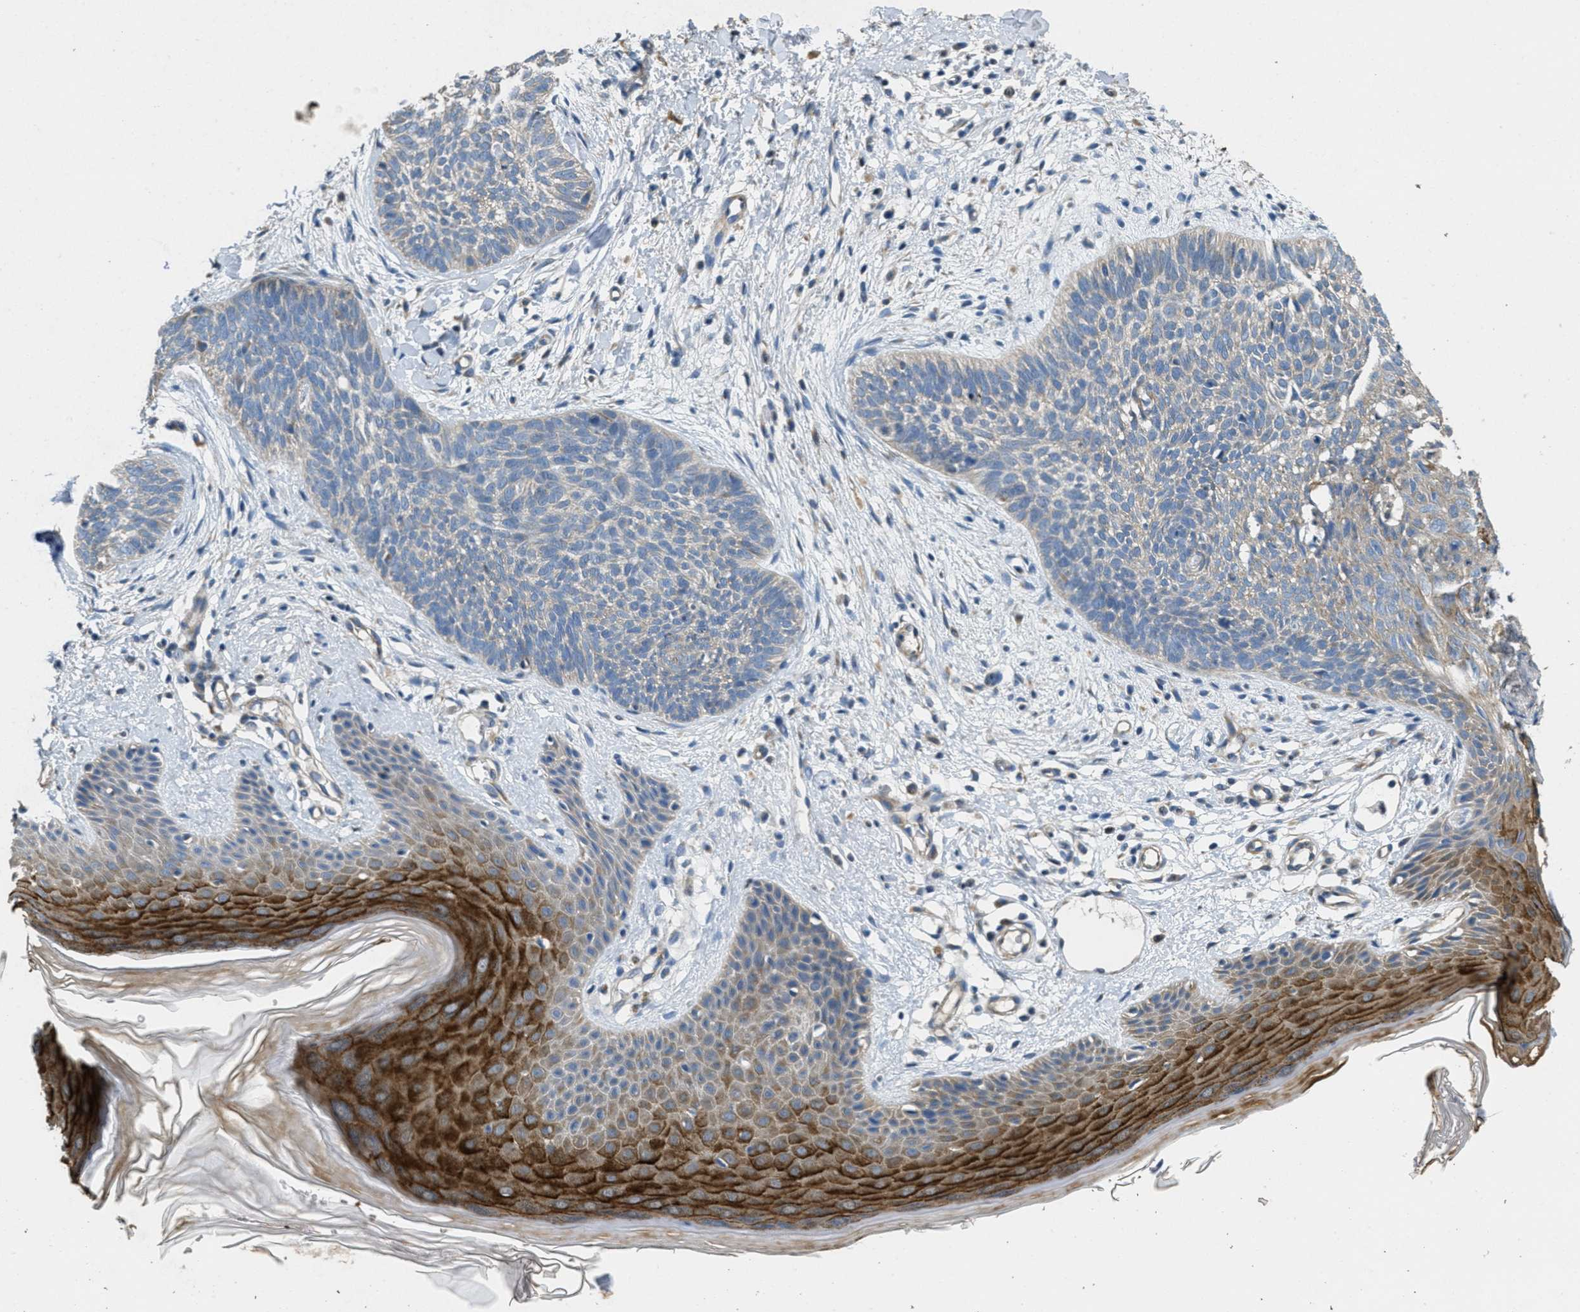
{"staining": {"intensity": "weak", "quantity": "<25%", "location": "cytoplasmic/membranous"}, "tissue": "skin cancer", "cell_type": "Tumor cells", "image_type": "cancer", "snomed": [{"axis": "morphology", "description": "Basal cell carcinoma"}, {"axis": "topography", "description": "Skin"}], "caption": "Immunohistochemistry (IHC) of skin cancer demonstrates no positivity in tumor cells. (DAB IHC visualized using brightfield microscopy, high magnification).", "gene": "TOMM70", "patient": {"sex": "female", "age": 59}}